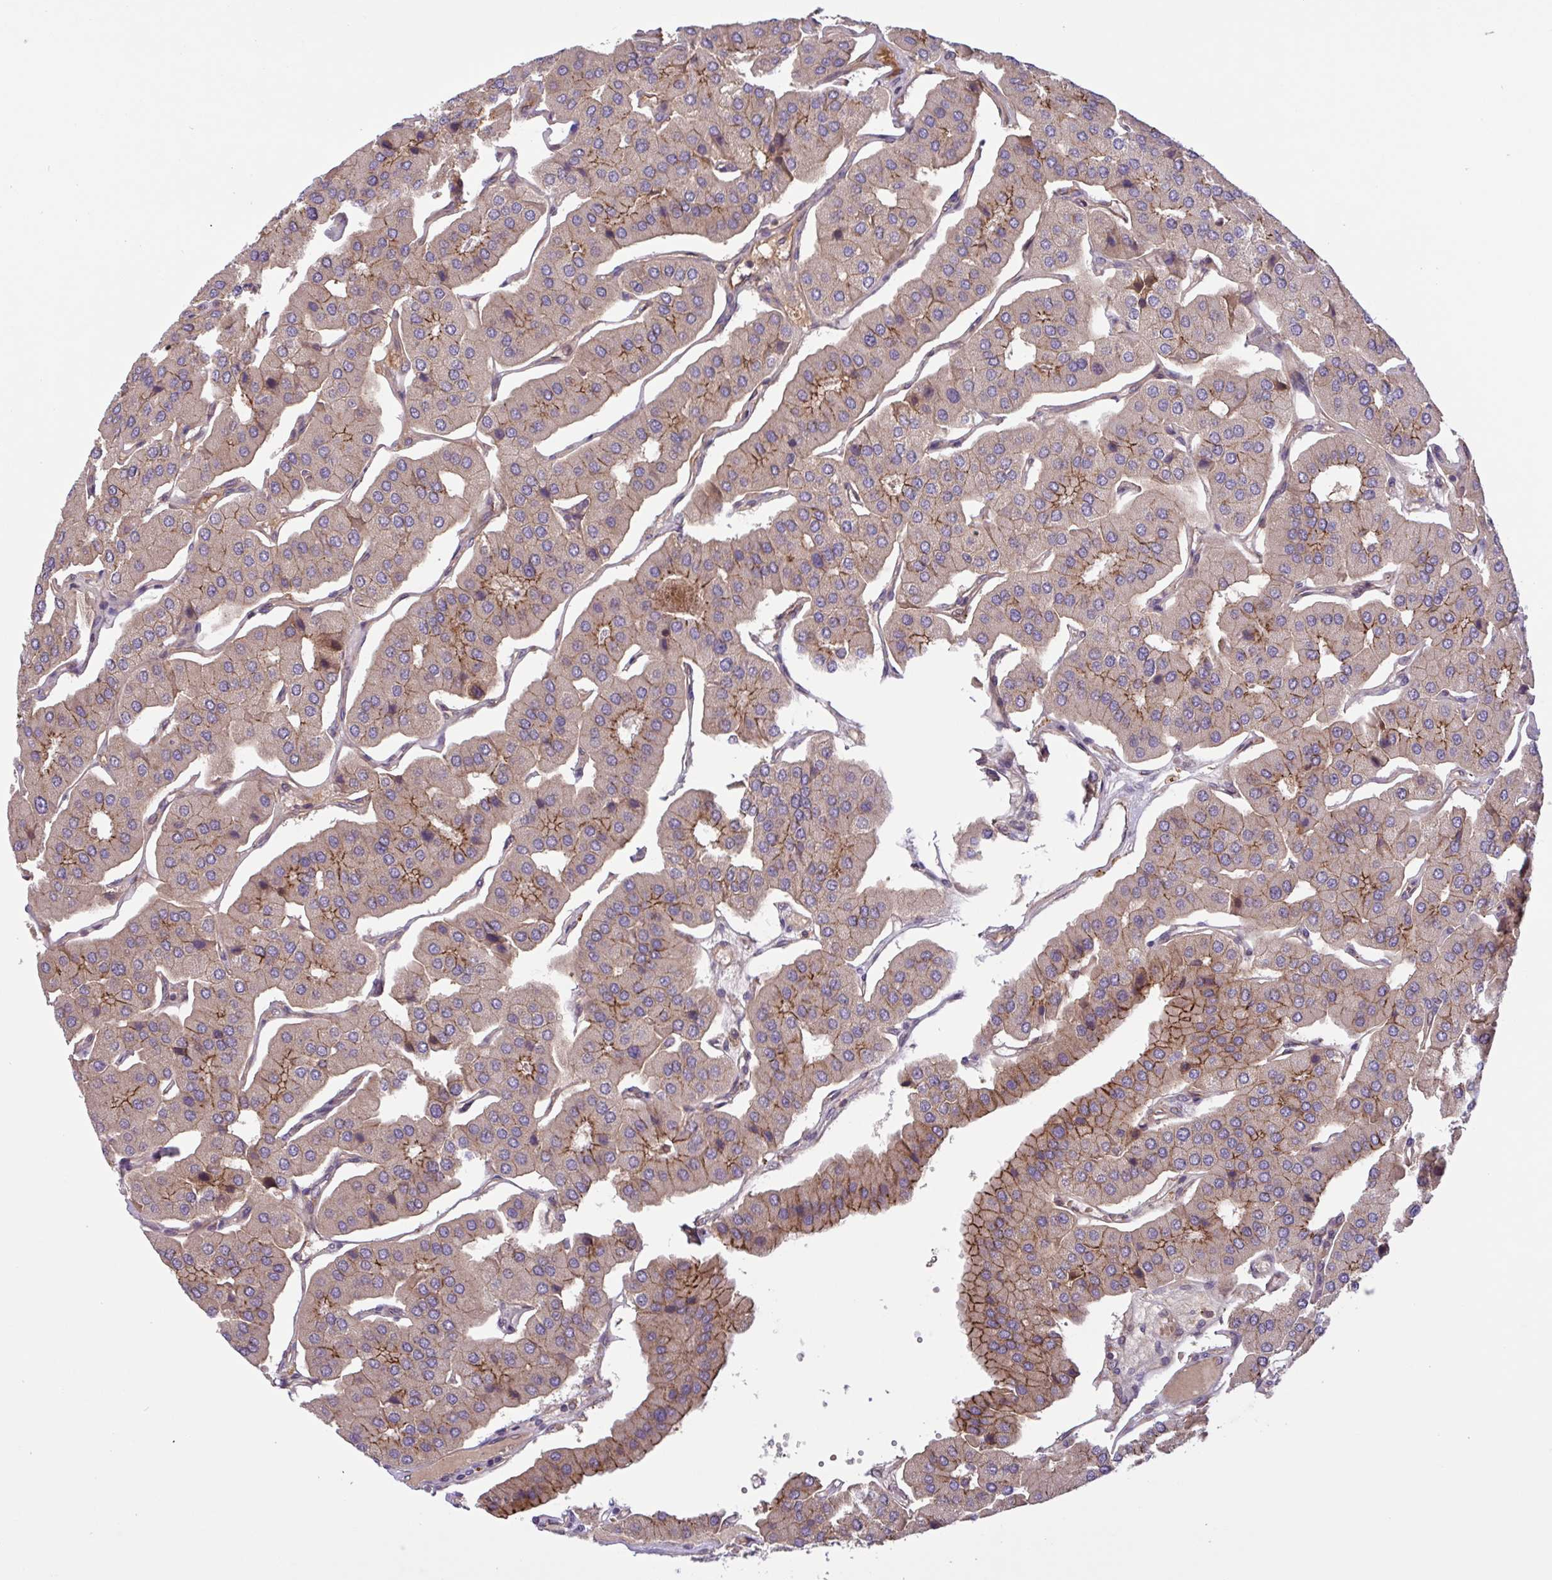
{"staining": {"intensity": "moderate", "quantity": "<25%", "location": "cytoplasmic/membranous"}, "tissue": "parathyroid gland", "cell_type": "Glandular cells", "image_type": "normal", "snomed": [{"axis": "morphology", "description": "Normal tissue, NOS"}, {"axis": "morphology", "description": "Adenoma, NOS"}, {"axis": "topography", "description": "Parathyroid gland"}], "caption": "Protein analysis of unremarkable parathyroid gland demonstrates moderate cytoplasmic/membranous staining in about <25% of glandular cells.", "gene": "INTS10", "patient": {"sex": "female", "age": 86}}